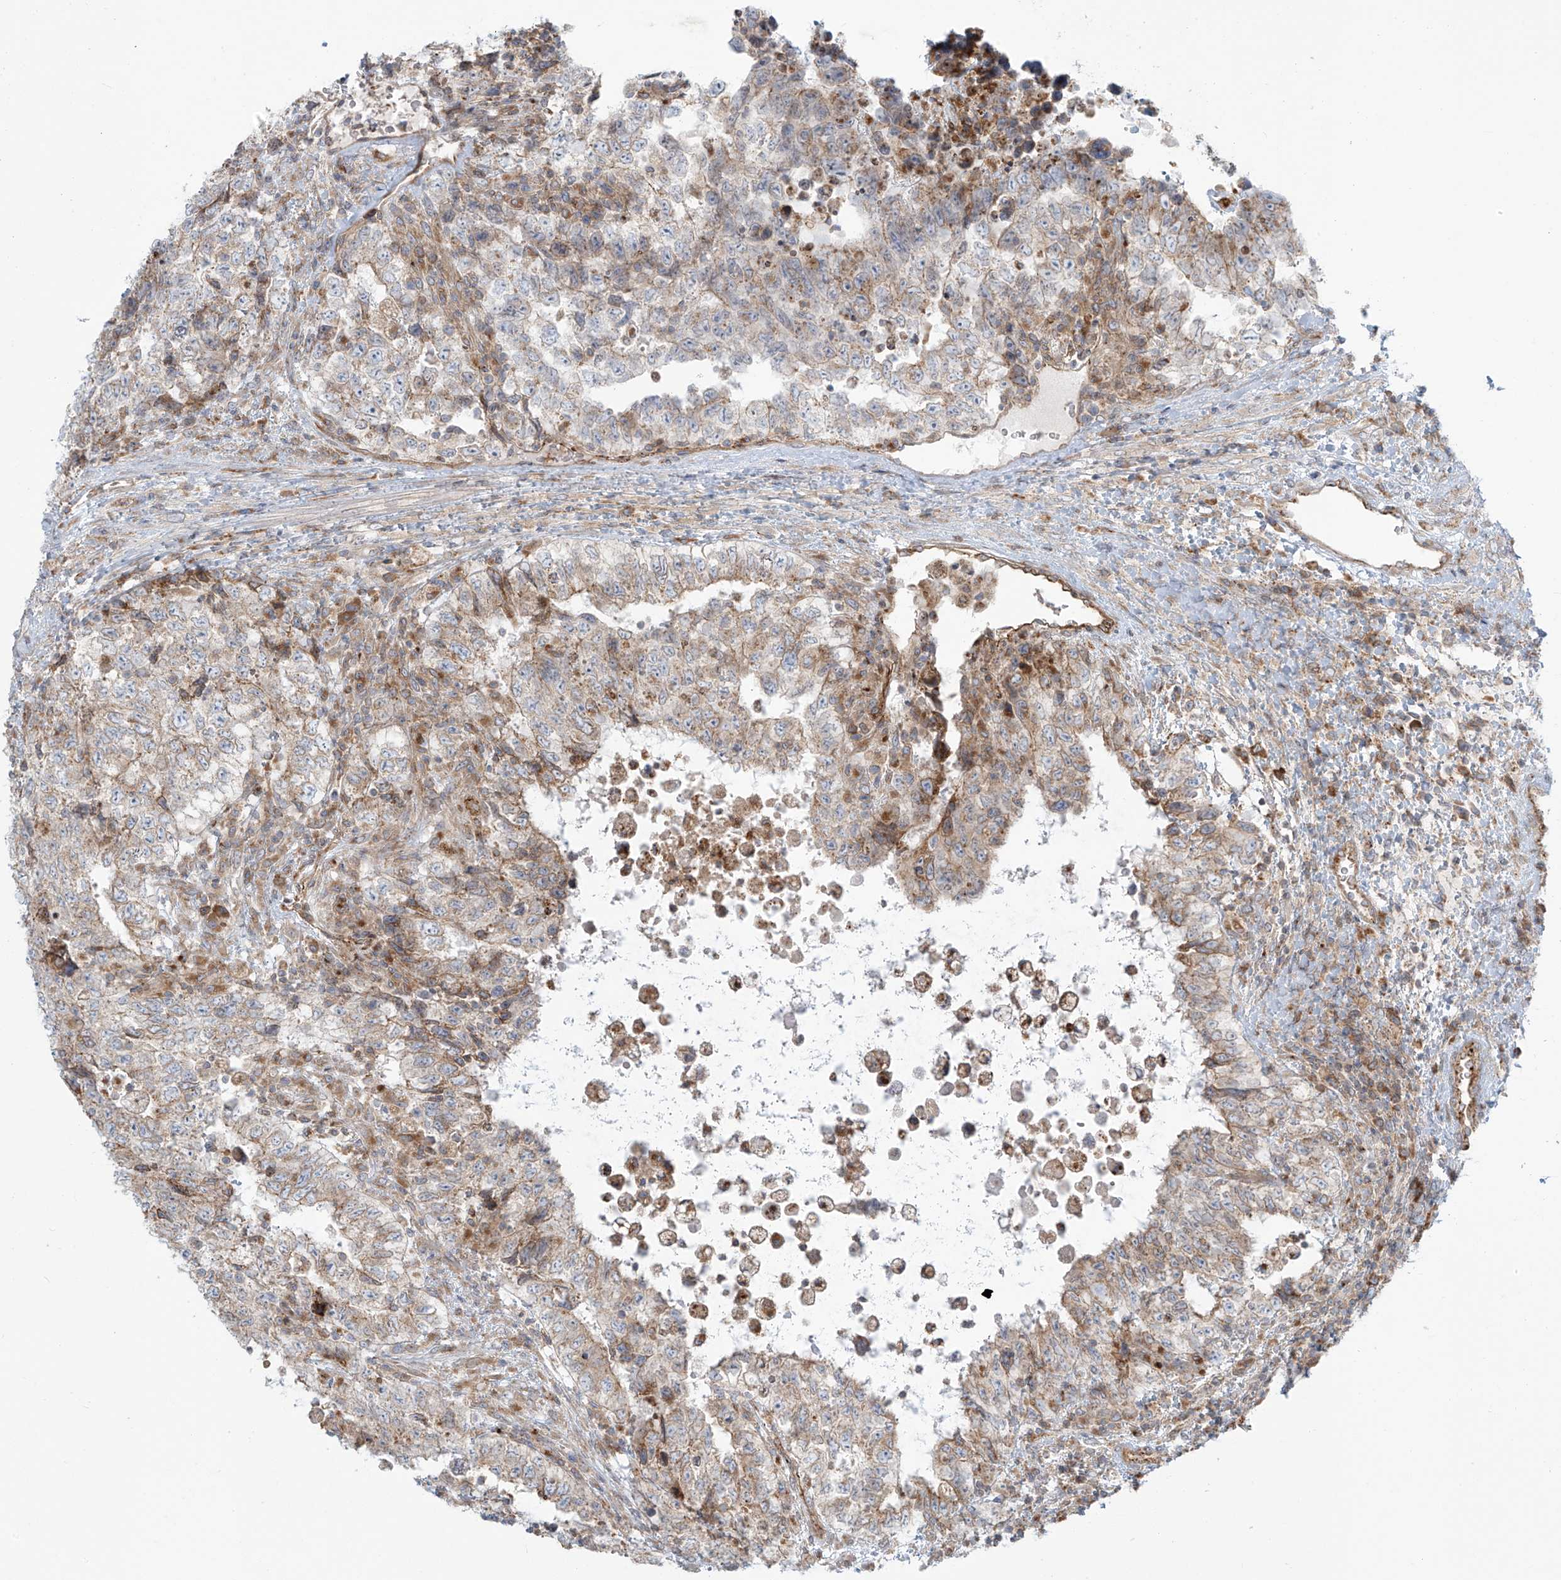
{"staining": {"intensity": "negative", "quantity": "none", "location": "none"}, "tissue": "testis cancer", "cell_type": "Tumor cells", "image_type": "cancer", "snomed": [{"axis": "morphology", "description": "Carcinoma, Embryonal, NOS"}, {"axis": "topography", "description": "Testis"}], "caption": "Tumor cells are negative for protein expression in human testis cancer (embryonal carcinoma). Nuclei are stained in blue.", "gene": "LZTS3", "patient": {"sex": "male", "age": 37}}